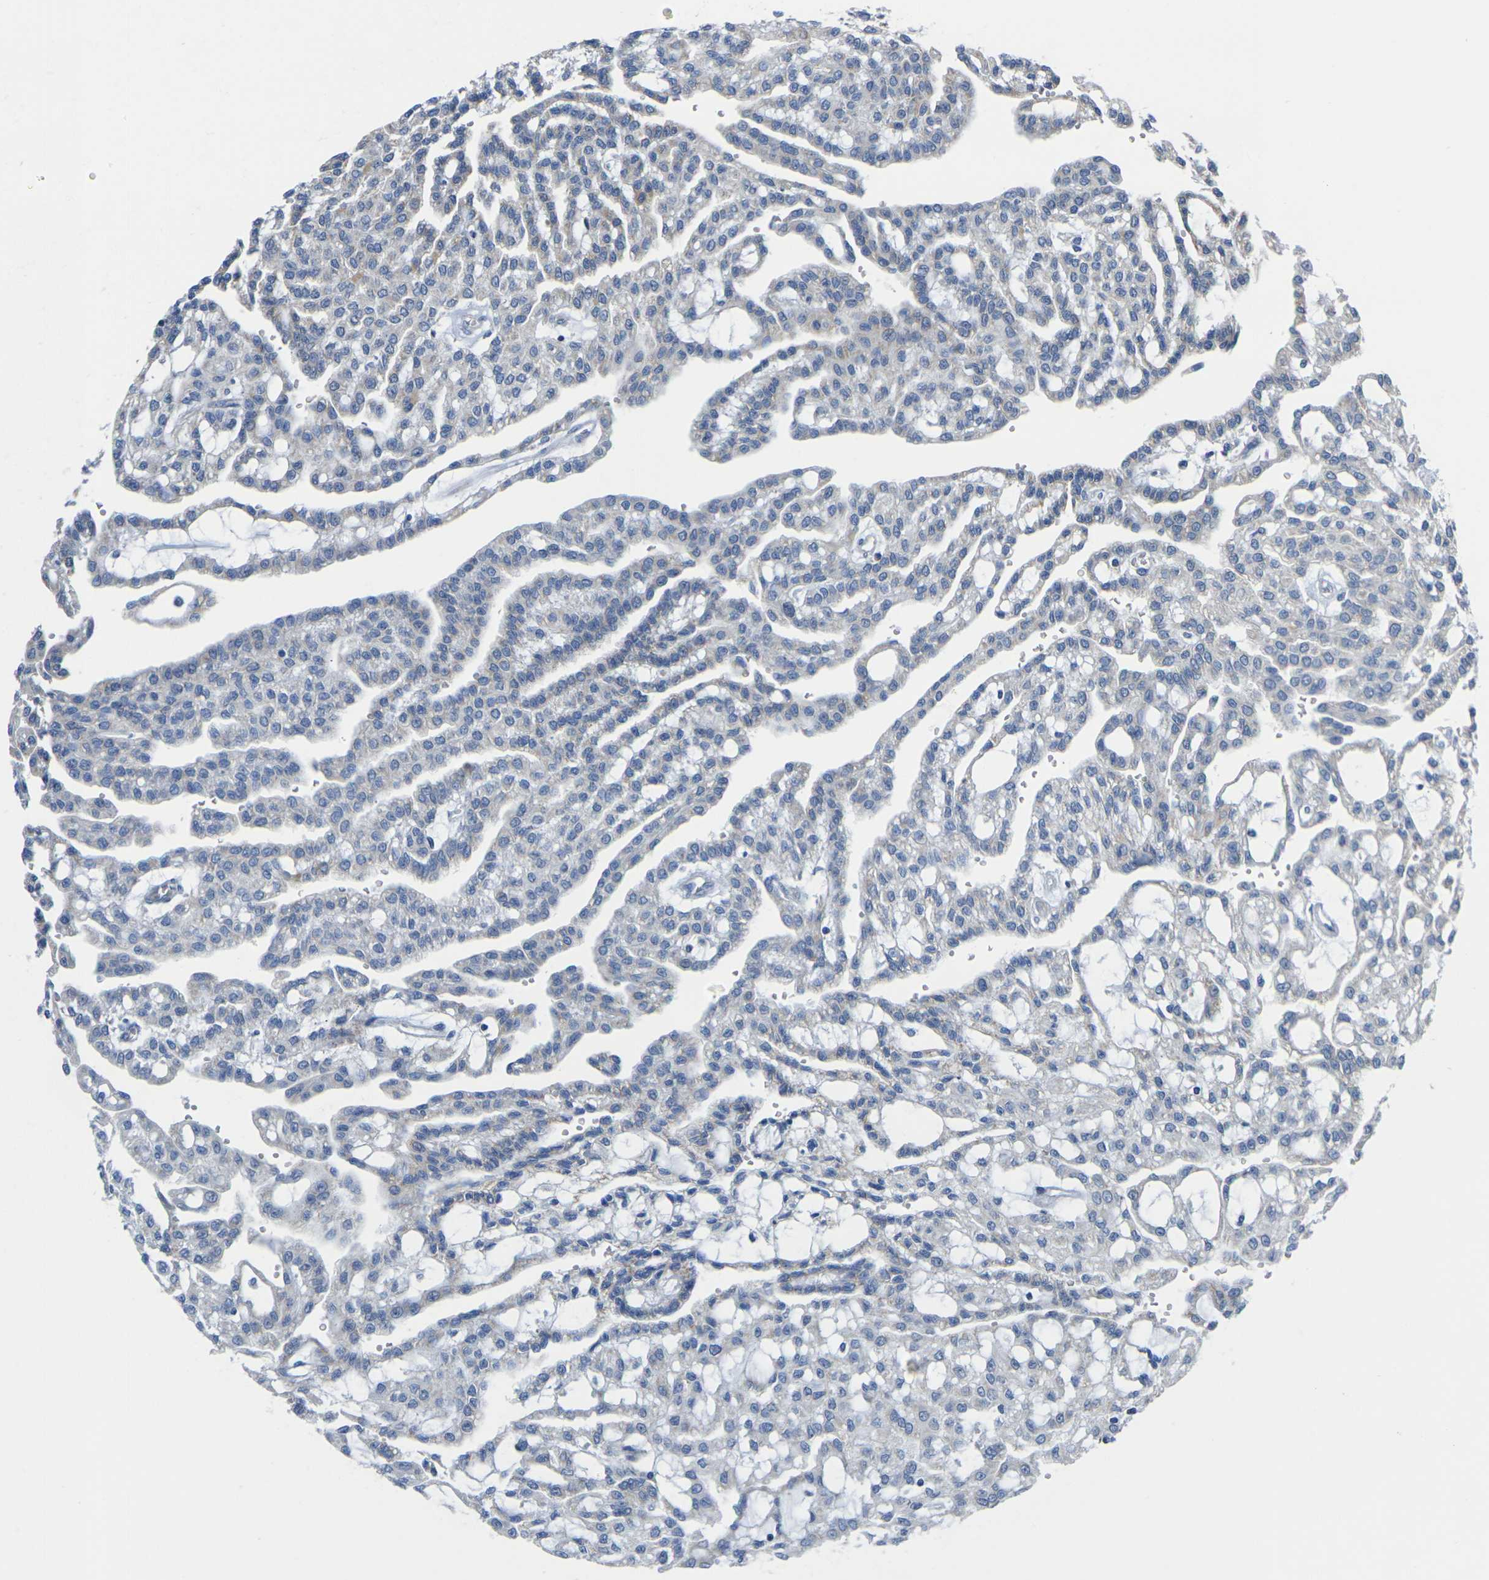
{"staining": {"intensity": "negative", "quantity": "none", "location": "none"}, "tissue": "renal cancer", "cell_type": "Tumor cells", "image_type": "cancer", "snomed": [{"axis": "morphology", "description": "Adenocarcinoma, NOS"}, {"axis": "topography", "description": "Kidney"}], "caption": "DAB (3,3'-diaminobenzidine) immunohistochemical staining of human renal adenocarcinoma reveals no significant staining in tumor cells. Brightfield microscopy of immunohistochemistry (IHC) stained with DAB (brown) and hematoxylin (blue), captured at high magnification.", "gene": "TMEM204", "patient": {"sex": "male", "age": 63}}